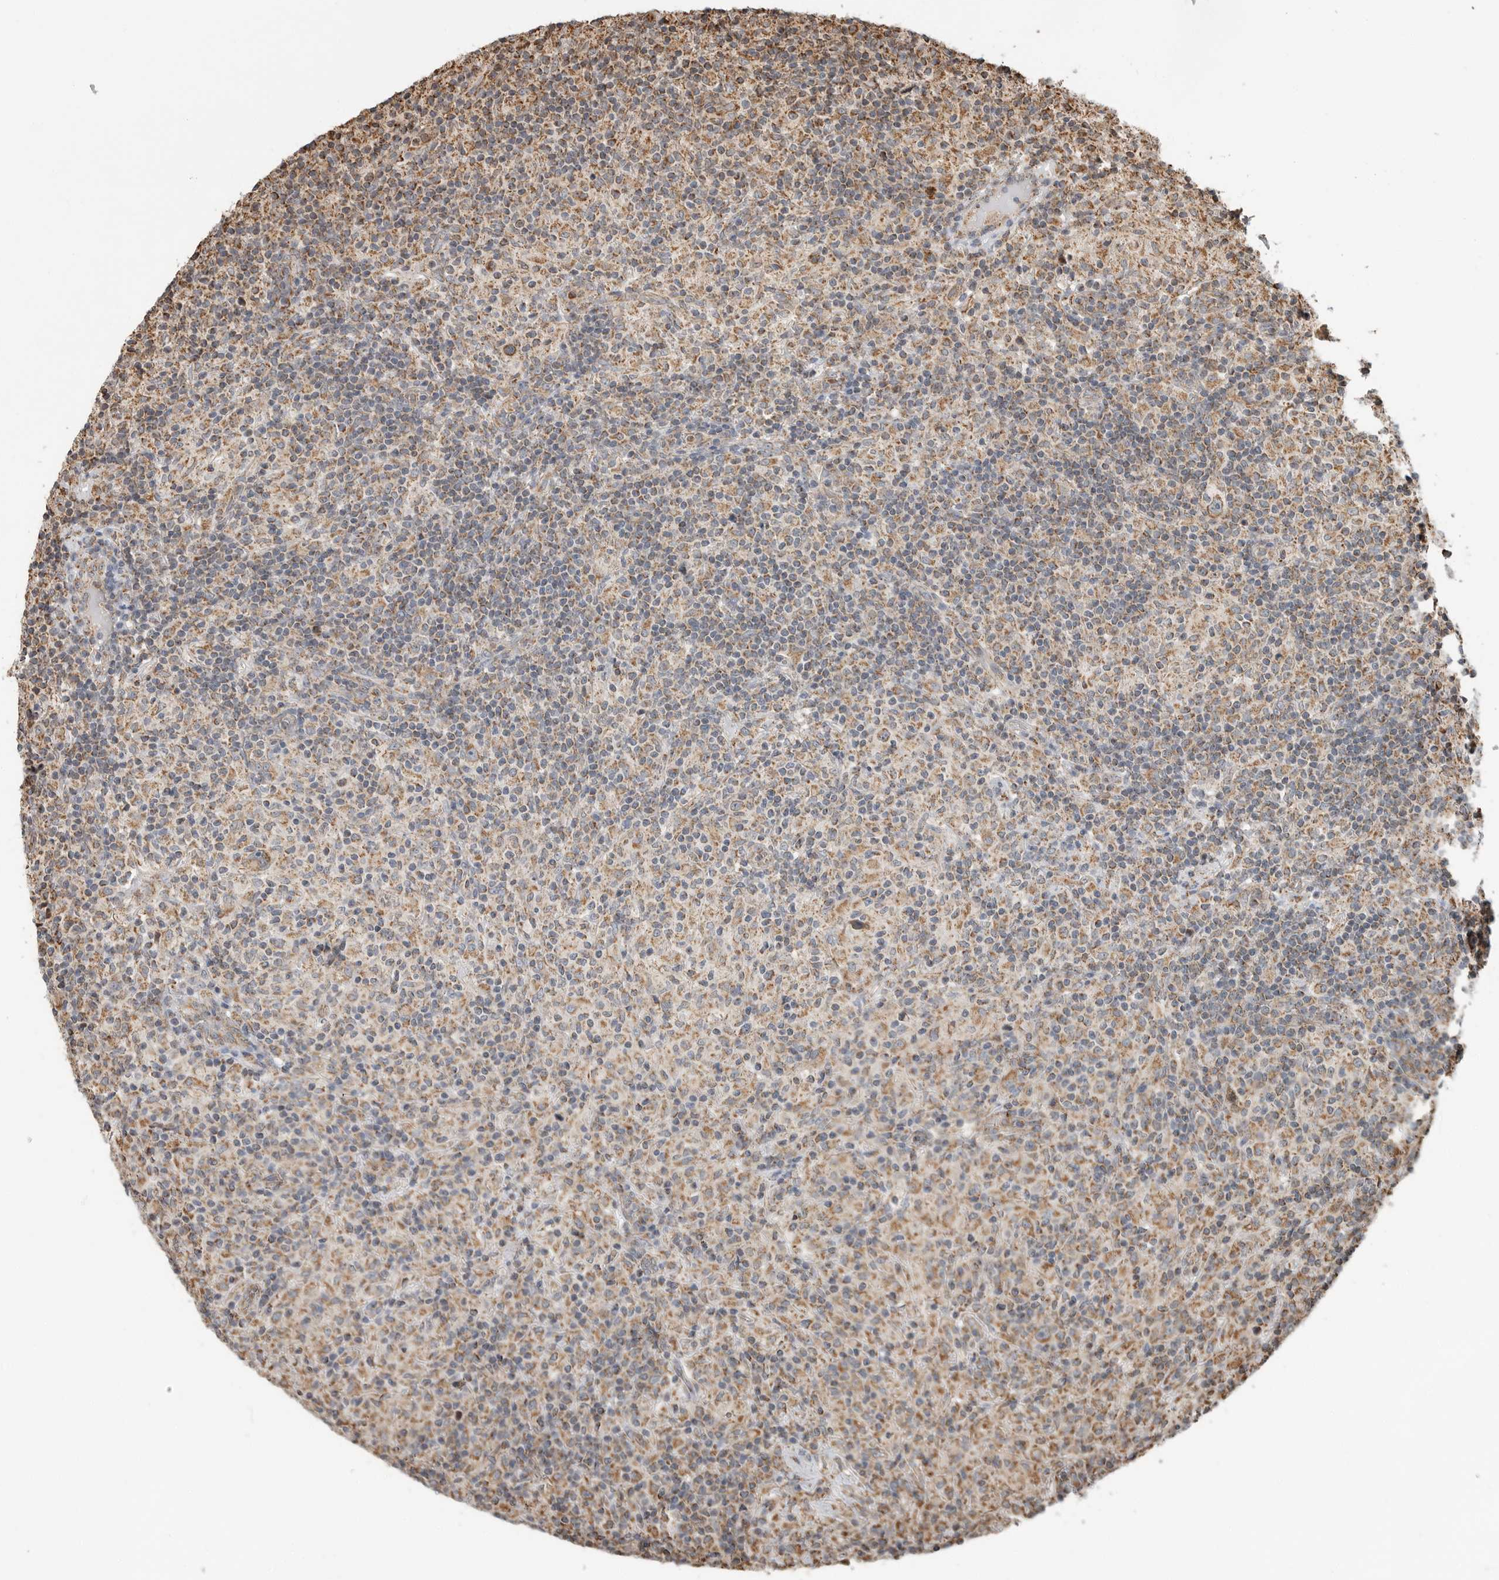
{"staining": {"intensity": "moderate", "quantity": ">75%", "location": "cytoplasmic/membranous"}, "tissue": "lymphoma", "cell_type": "Tumor cells", "image_type": "cancer", "snomed": [{"axis": "morphology", "description": "Hodgkin's disease, NOS"}, {"axis": "topography", "description": "Lymph node"}], "caption": "IHC staining of Hodgkin's disease, which reveals medium levels of moderate cytoplasmic/membranous expression in about >75% of tumor cells indicating moderate cytoplasmic/membranous protein expression. The staining was performed using DAB (brown) for protein detection and nuclei were counterstained in hematoxylin (blue).", "gene": "GCNT2", "patient": {"sex": "male", "age": 70}}